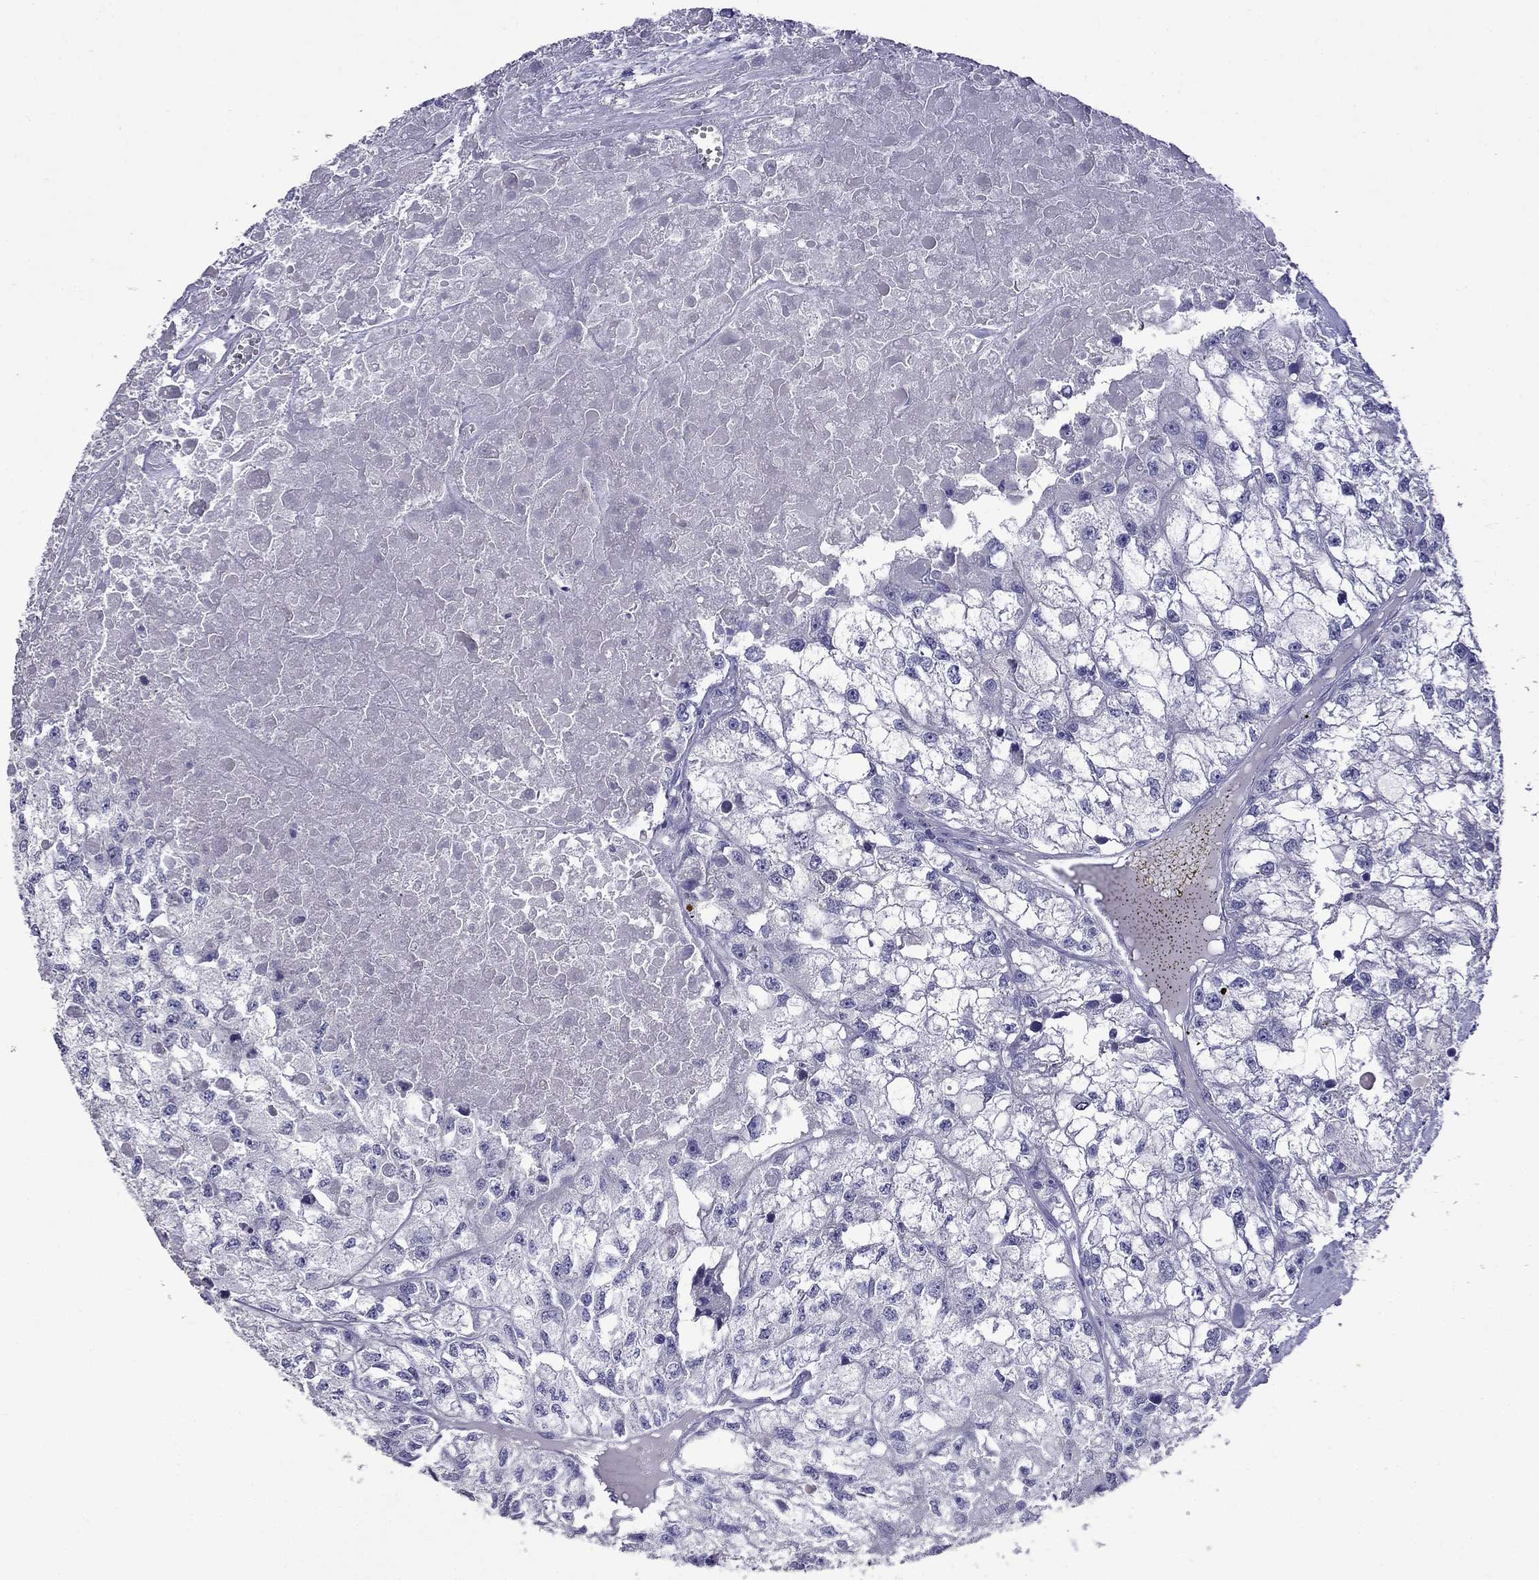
{"staining": {"intensity": "negative", "quantity": "none", "location": "none"}, "tissue": "renal cancer", "cell_type": "Tumor cells", "image_type": "cancer", "snomed": [{"axis": "morphology", "description": "Adenocarcinoma, NOS"}, {"axis": "topography", "description": "Kidney"}], "caption": "This is an immunohistochemistry (IHC) micrograph of adenocarcinoma (renal). There is no expression in tumor cells.", "gene": "MYO15A", "patient": {"sex": "male", "age": 56}}